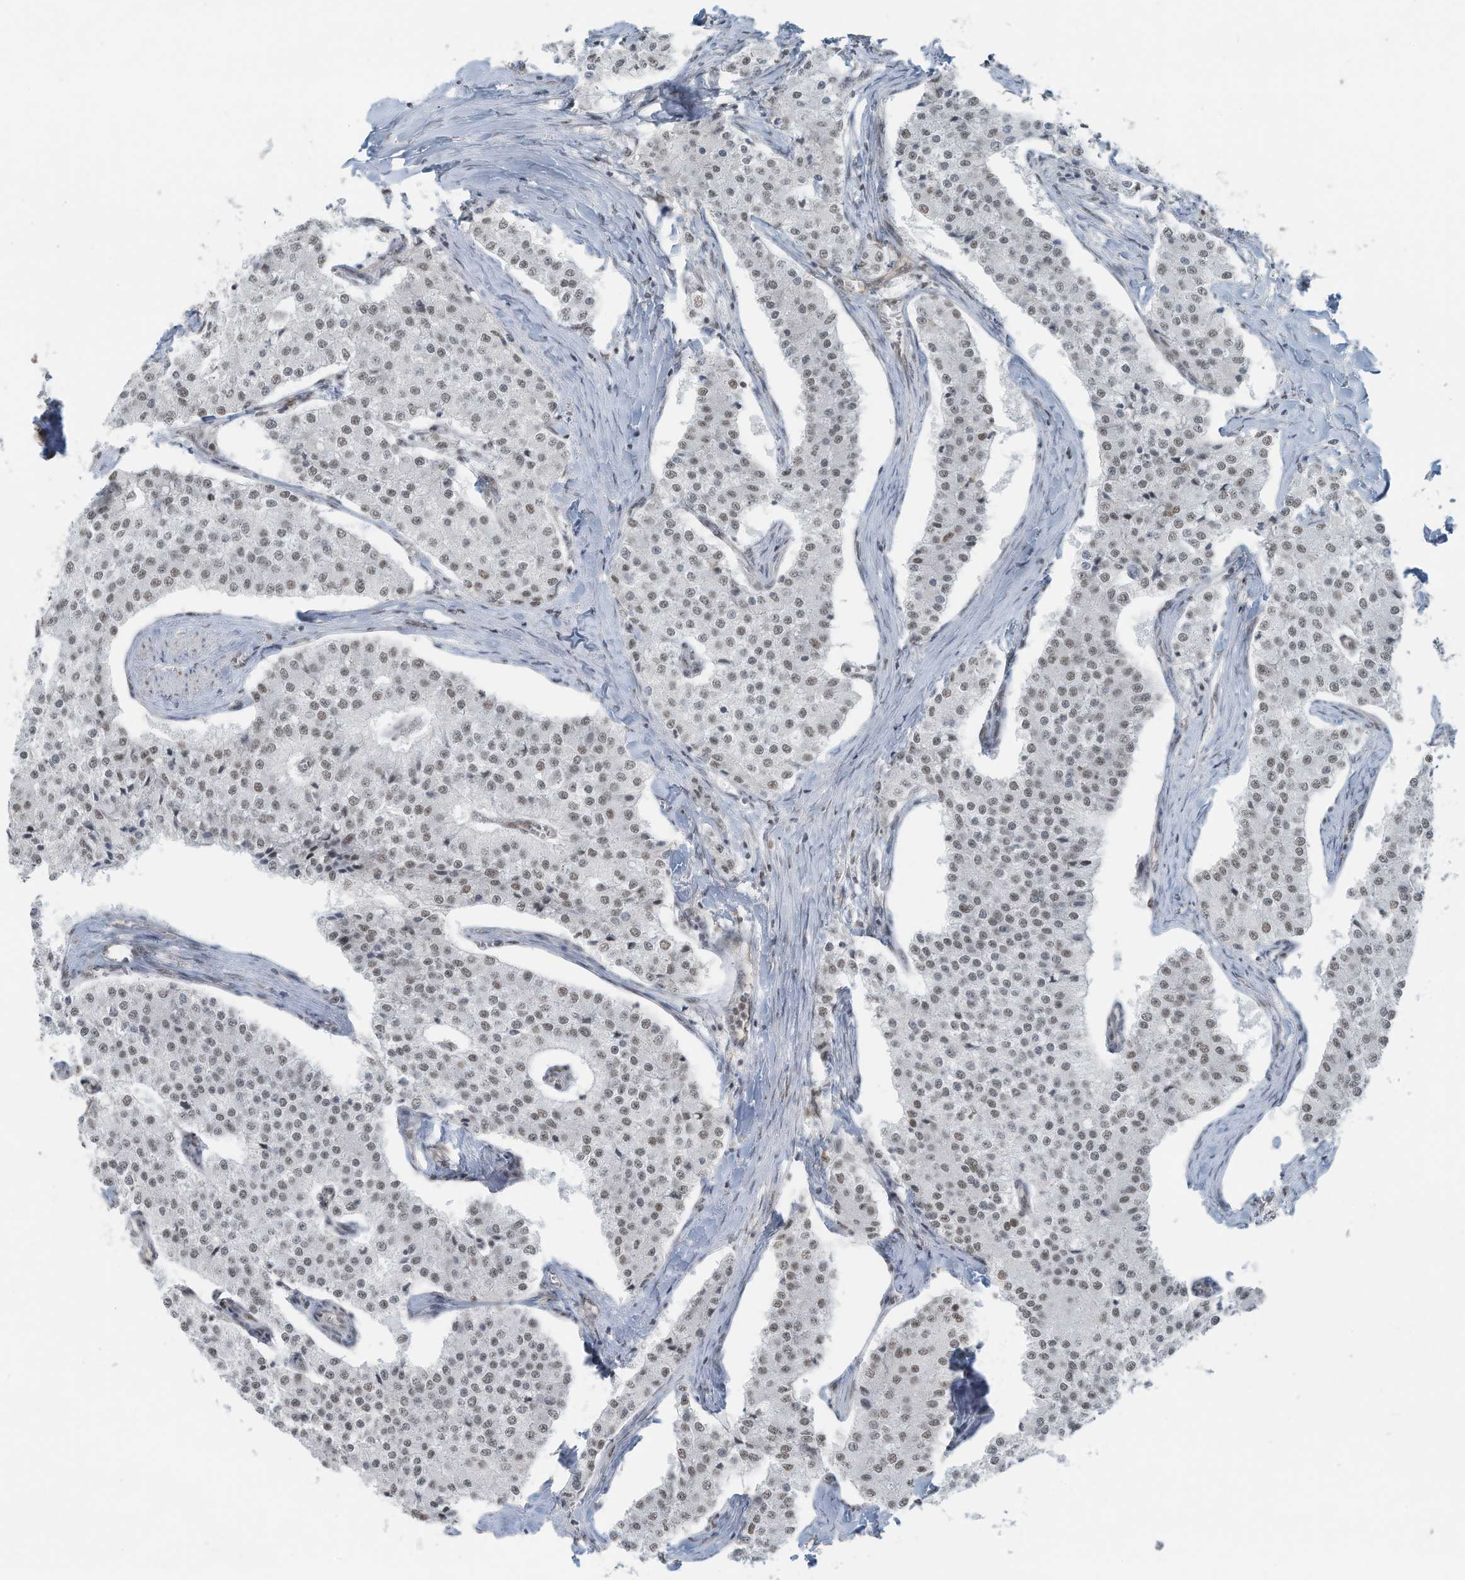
{"staining": {"intensity": "weak", "quantity": "<25%", "location": "nuclear"}, "tissue": "carcinoid", "cell_type": "Tumor cells", "image_type": "cancer", "snomed": [{"axis": "morphology", "description": "Carcinoid, malignant, NOS"}, {"axis": "topography", "description": "Colon"}], "caption": "High magnification brightfield microscopy of carcinoid stained with DAB (3,3'-diaminobenzidine) (brown) and counterstained with hematoxylin (blue): tumor cells show no significant positivity. The staining is performed using DAB brown chromogen with nuclei counter-stained in using hematoxylin.", "gene": "DBR1", "patient": {"sex": "female", "age": 52}}